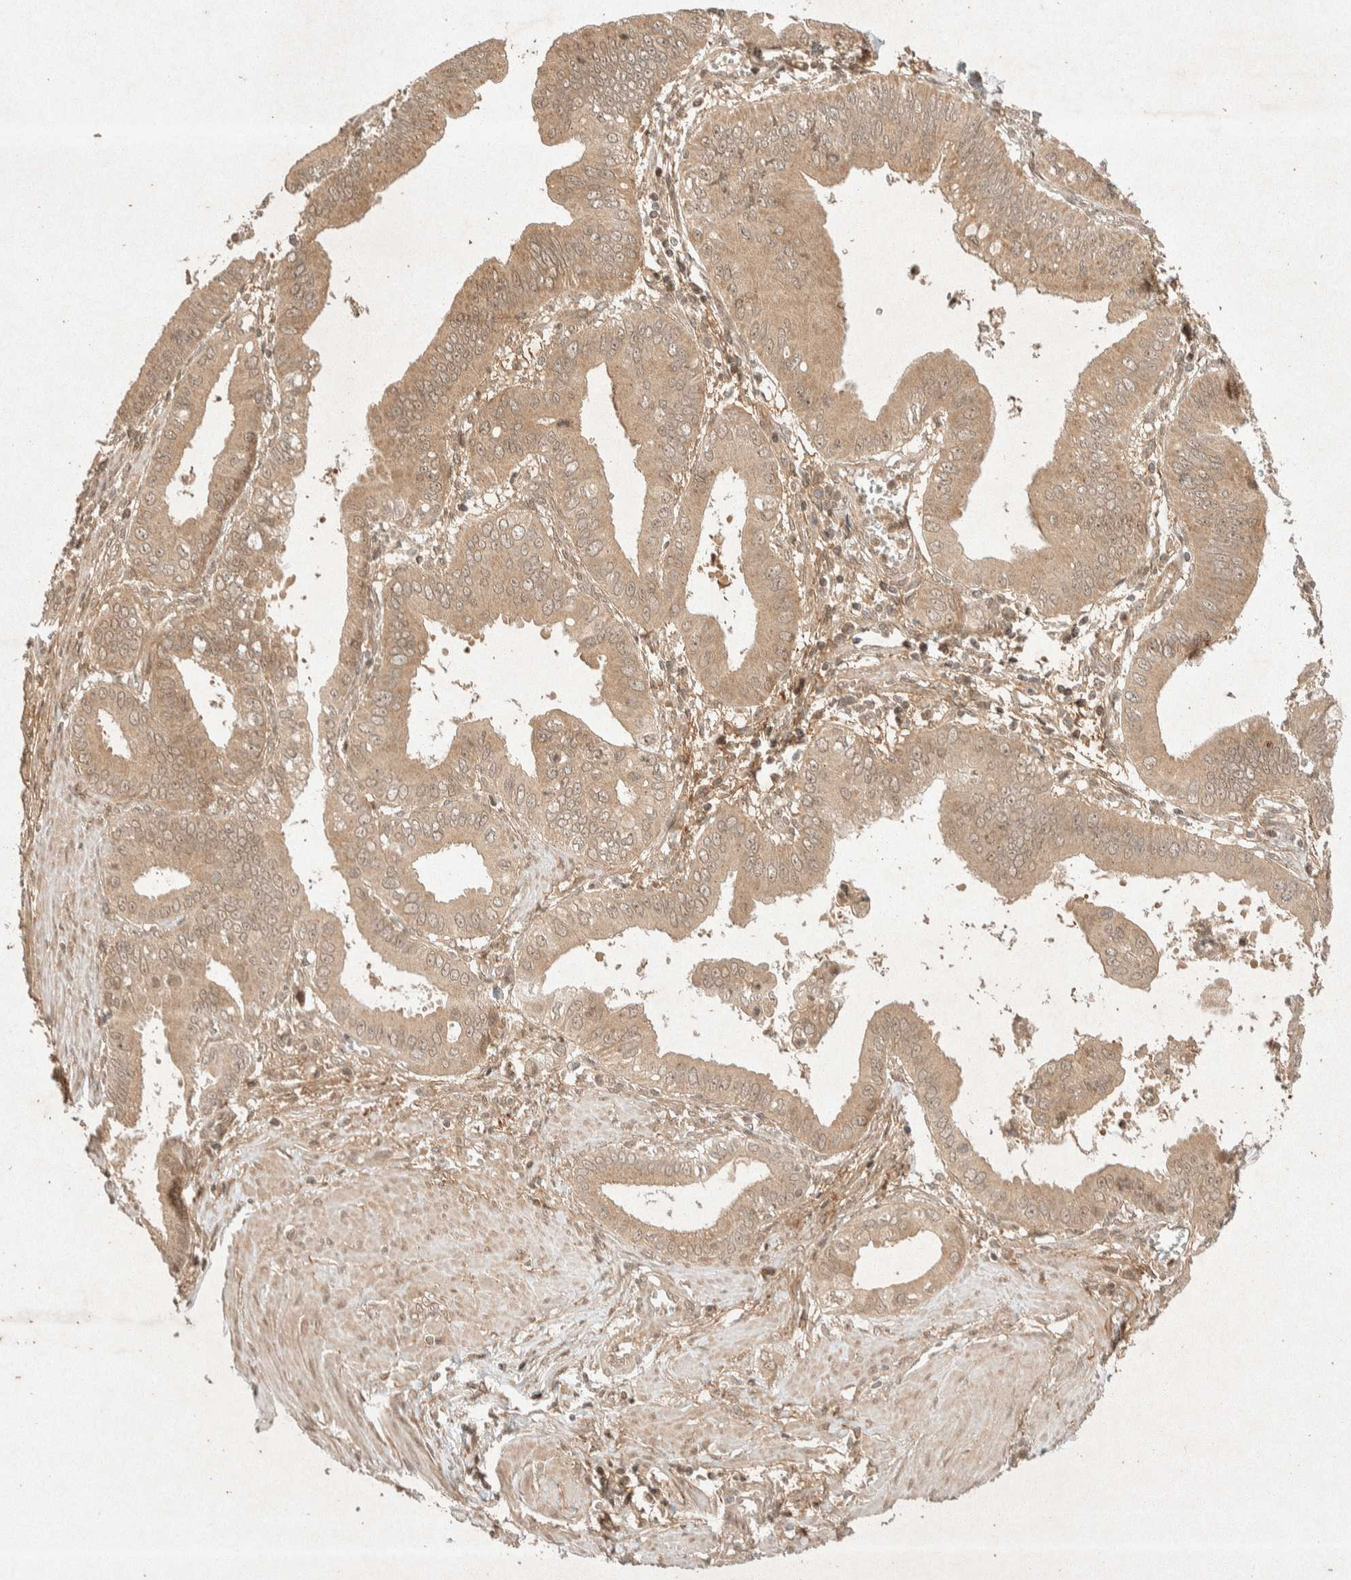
{"staining": {"intensity": "weak", "quantity": ">75%", "location": "cytoplasmic/membranous,nuclear"}, "tissue": "pancreatic cancer", "cell_type": "Tumor cells", "image_type": "cancer", "snomed": [{"axis": "morphology", "description": "Normal tissue, NOS"}, {"axis": "topography", "description": "Lymph node"}], "caption": "Protein staining reveals weak cytoplasmic/membranous and nuclear positivity in about >75% of tumor cells in pancreatic cancer.", "gene": "THRA", "patient": {"sex": "male", "age": 50}}